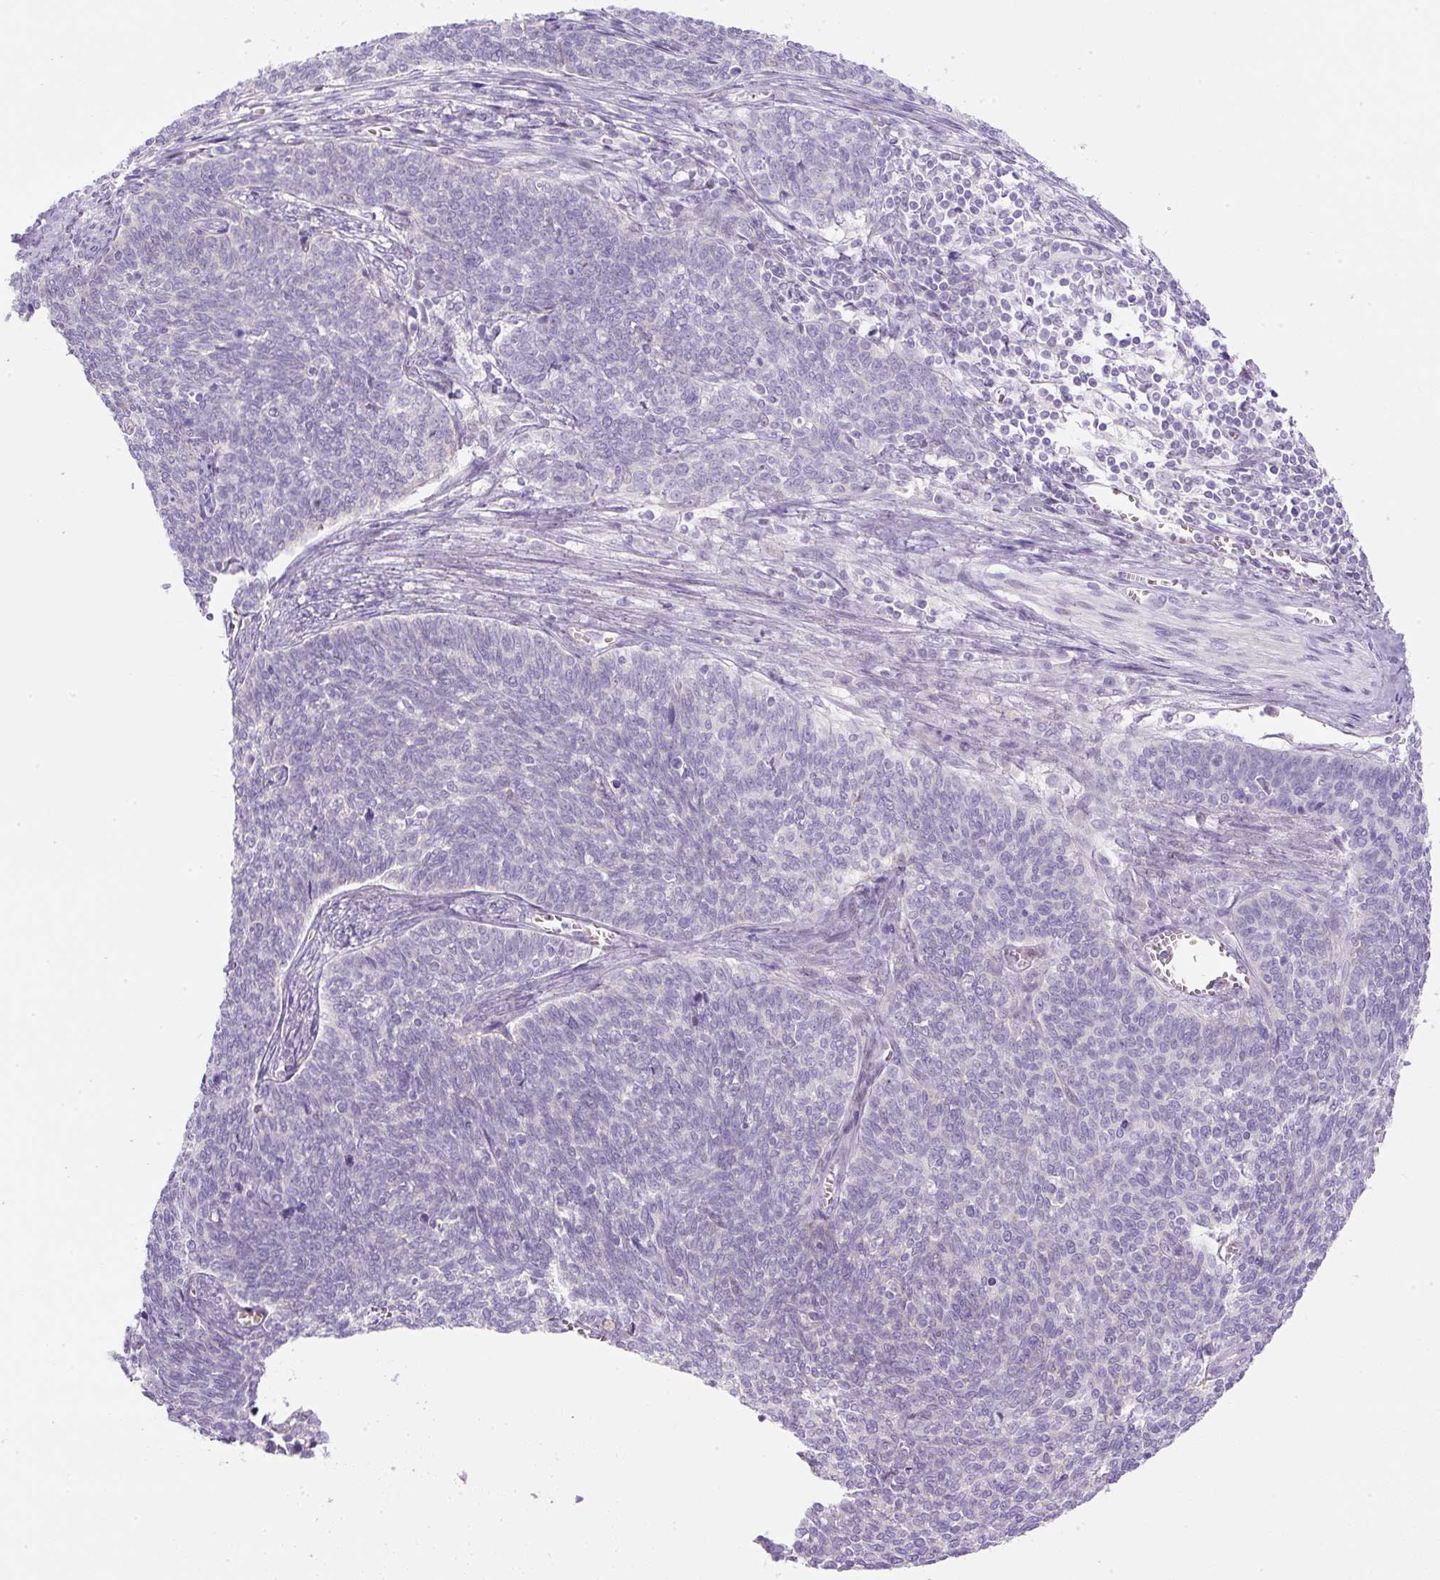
{"staining": {"intensity": "negative", "quantity": "none", "location": "none"}, "tissue": "cervical cancer", "cell_type": "Tumor cells", "image_type": "cancer", "snomed": [{"axis": "morphology", "description": "Squamous cell carcinoma, NOS"}, {"axis": "topography", "description": "Cervix"}], "caption": "Immunohistochemical staining of human squamous cell carcinoma (cervical) shows no significant staining in tumor cells.", "gene": "FGFBP3", "patient": {"sex": "female", "age": 39}}